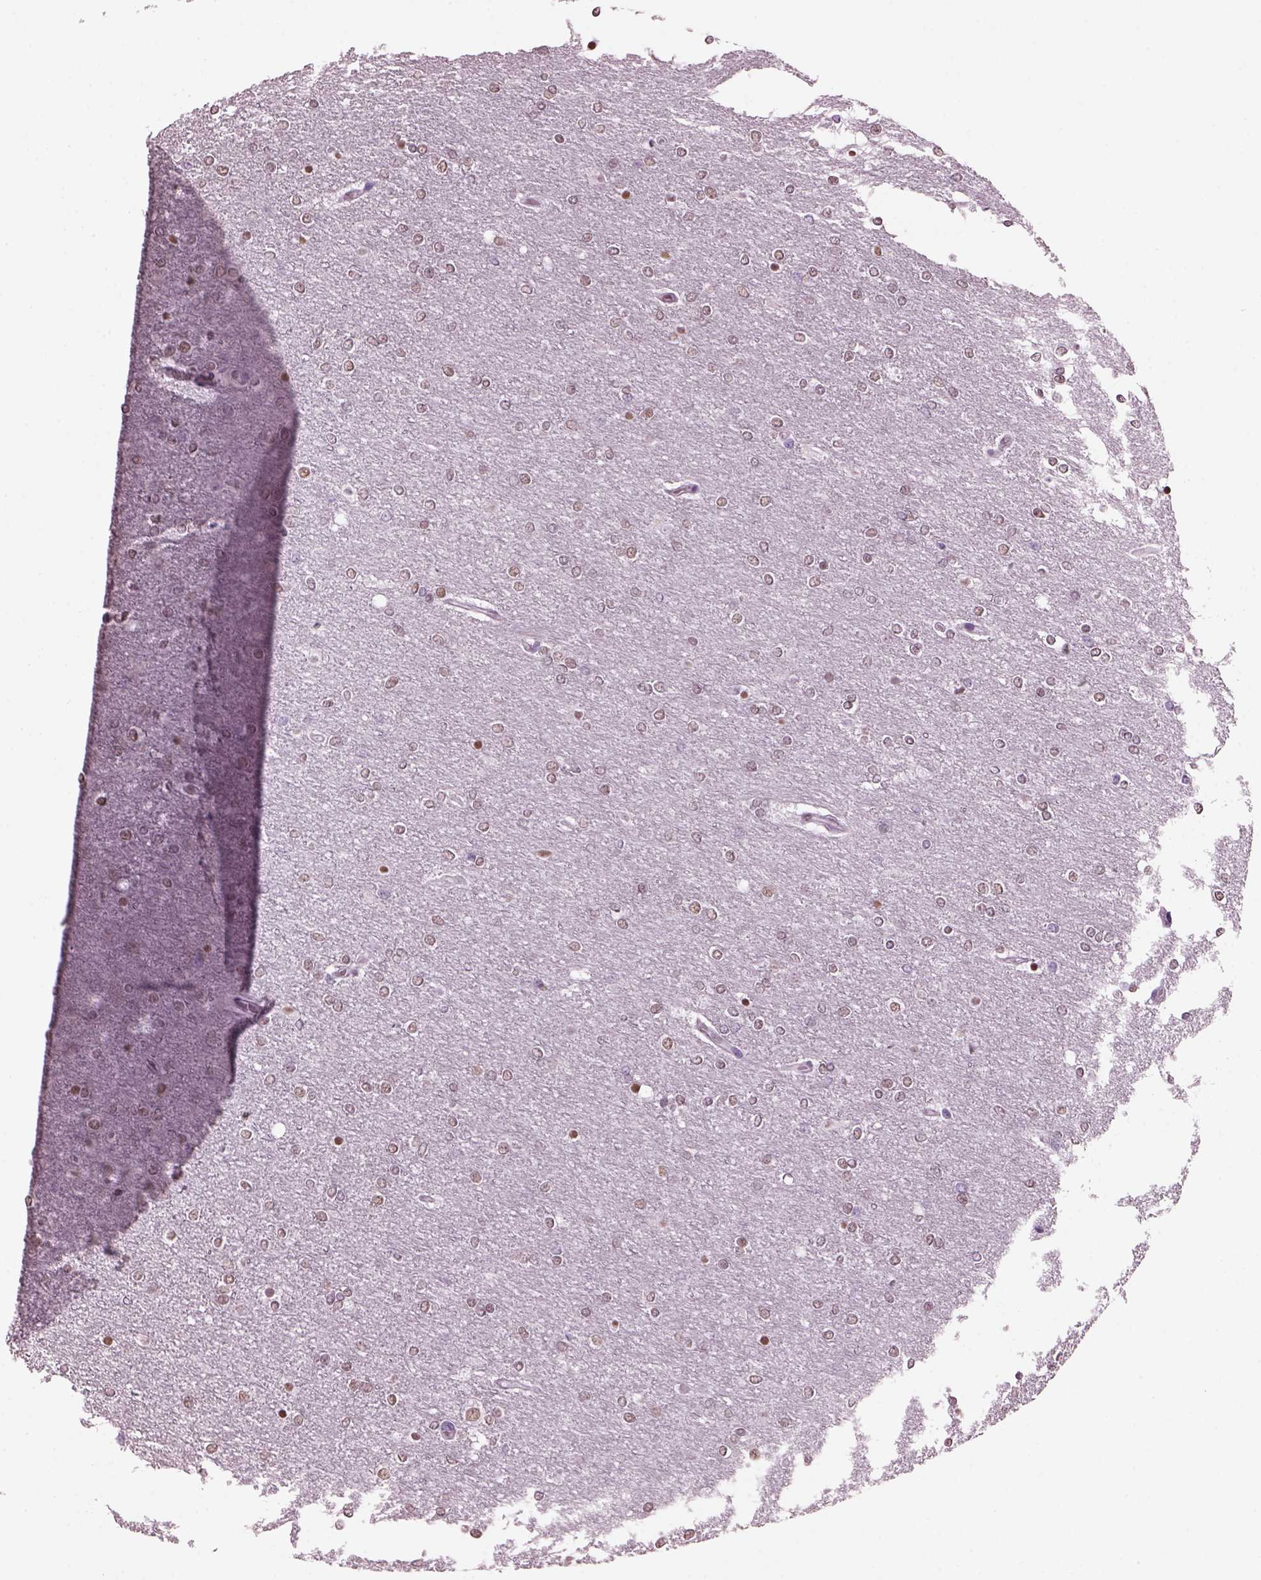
{"staining": {"intensity": "weak", "quantity": "<25%", "location": "nuclear"}, "tissue": "glioma", "cell_type": "Tumor cells", "image_type": "cancer", "snomed": [{"axis": "morphology", "description": "Glioma, malignant, High grade"}, {"axis": "topography", "description": "Brain"}], "caption": "This histopathology image is of glioma stained with immunohistochemistry to label a protein in brown with the nuclei are counter-stained blue. There is no expression in tumor cells. Nuclei are stained in blue.", "gene": "KRTAP3-2", "patient": {"sex": "female", "age": 61}}